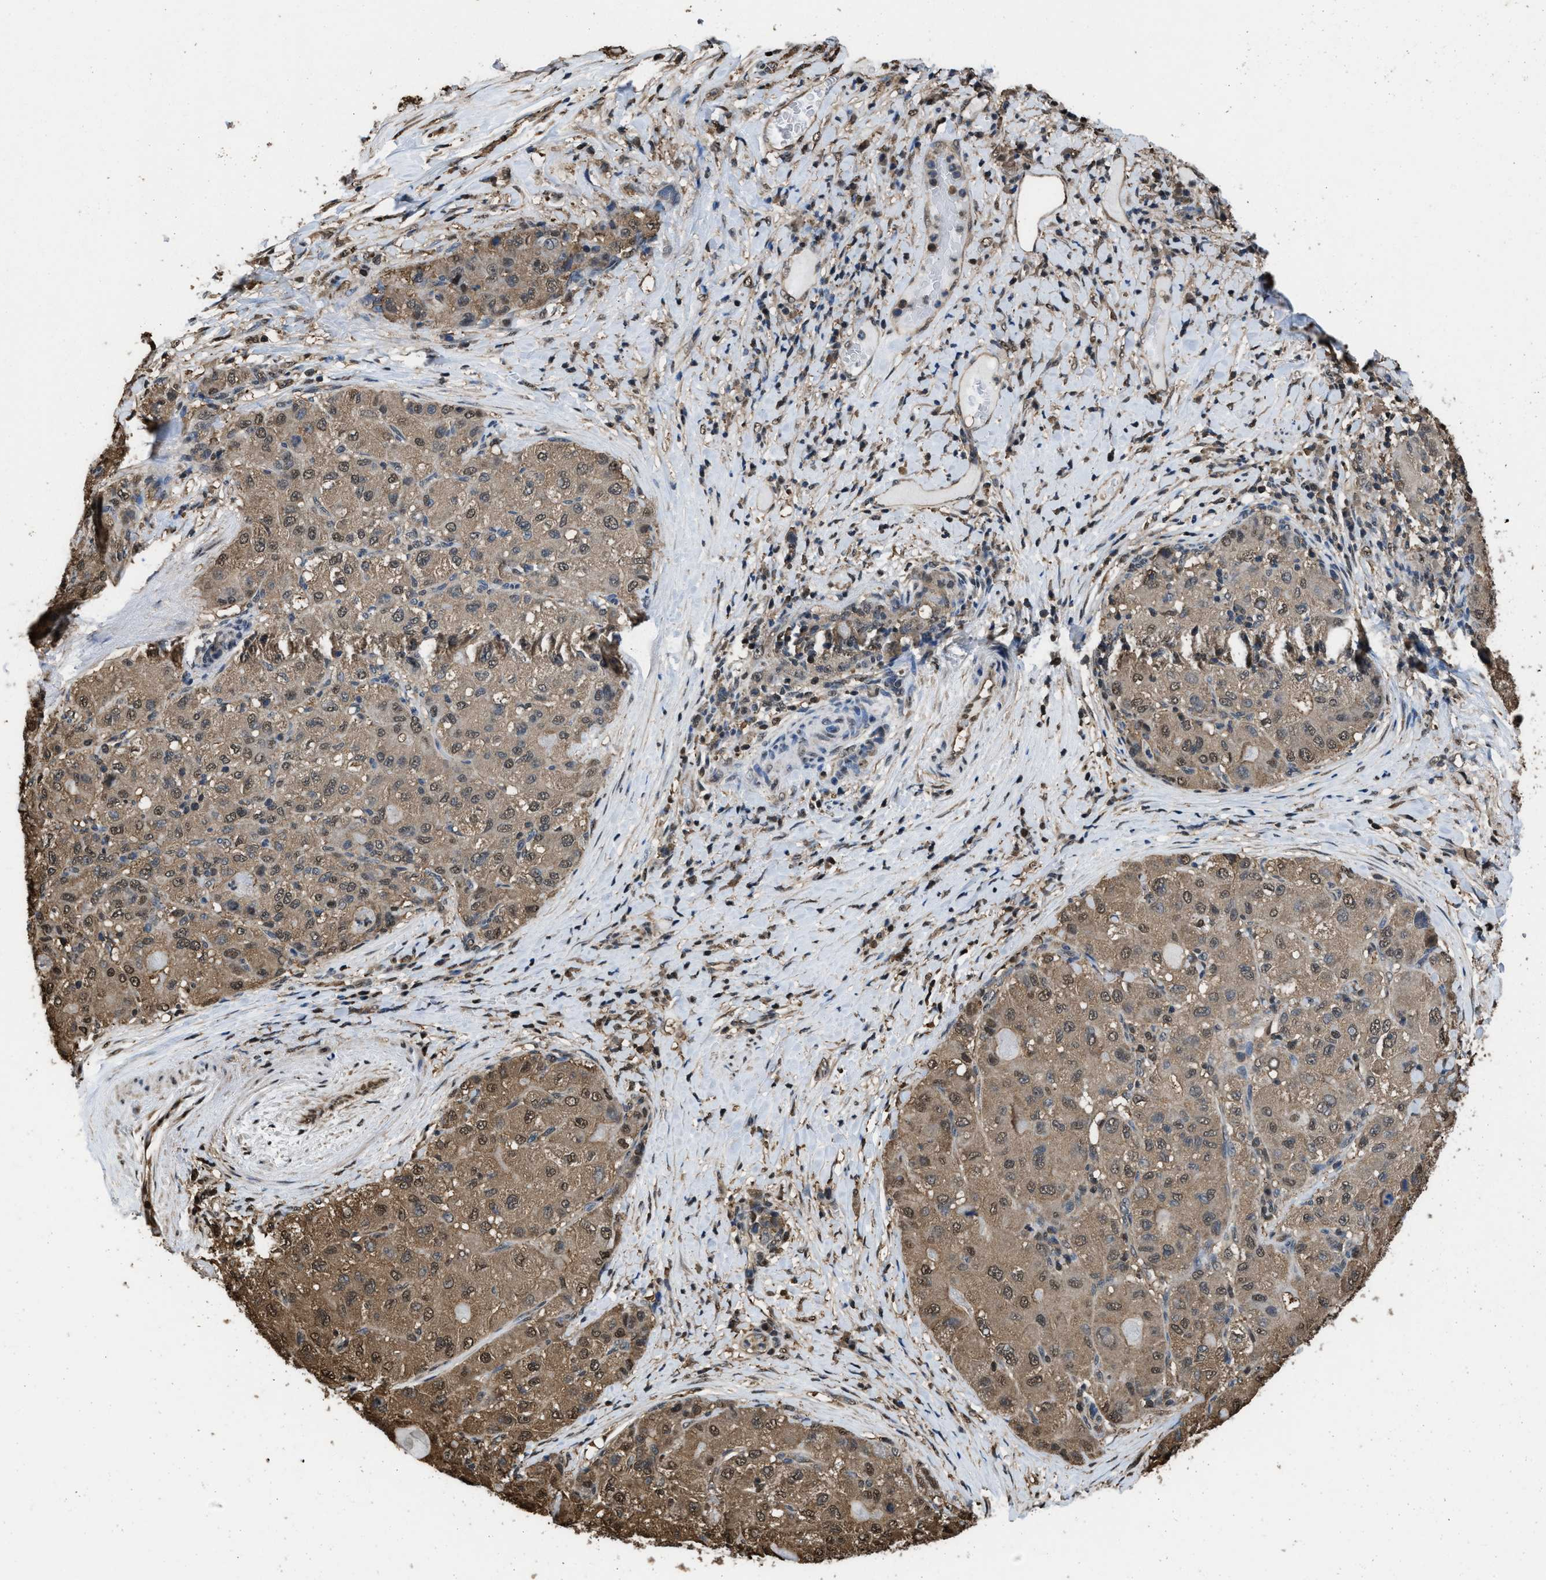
{"staining": {"intensity": "moderate", "quantity": ">75%", "location": "cytoplasmic/membranous,nuclear"}, "tissue": "liver cancer", "cell_type": "Tumor cells", "image_type": "cancer", "snomed": [{"axis": "morphology", "description": "Cholangiocarcinoma"}, {"axis": "topography", "description": "Liver"}], "caption": "Immunohistochemical staining of human liver cholangiocarcinoma displays medium levels of moderate cytoplasmic/membranous and nuclear staining in about >75% of tumor cells.", "gene": "FNTA", "patient": {"sex": "male", "age": 50}}